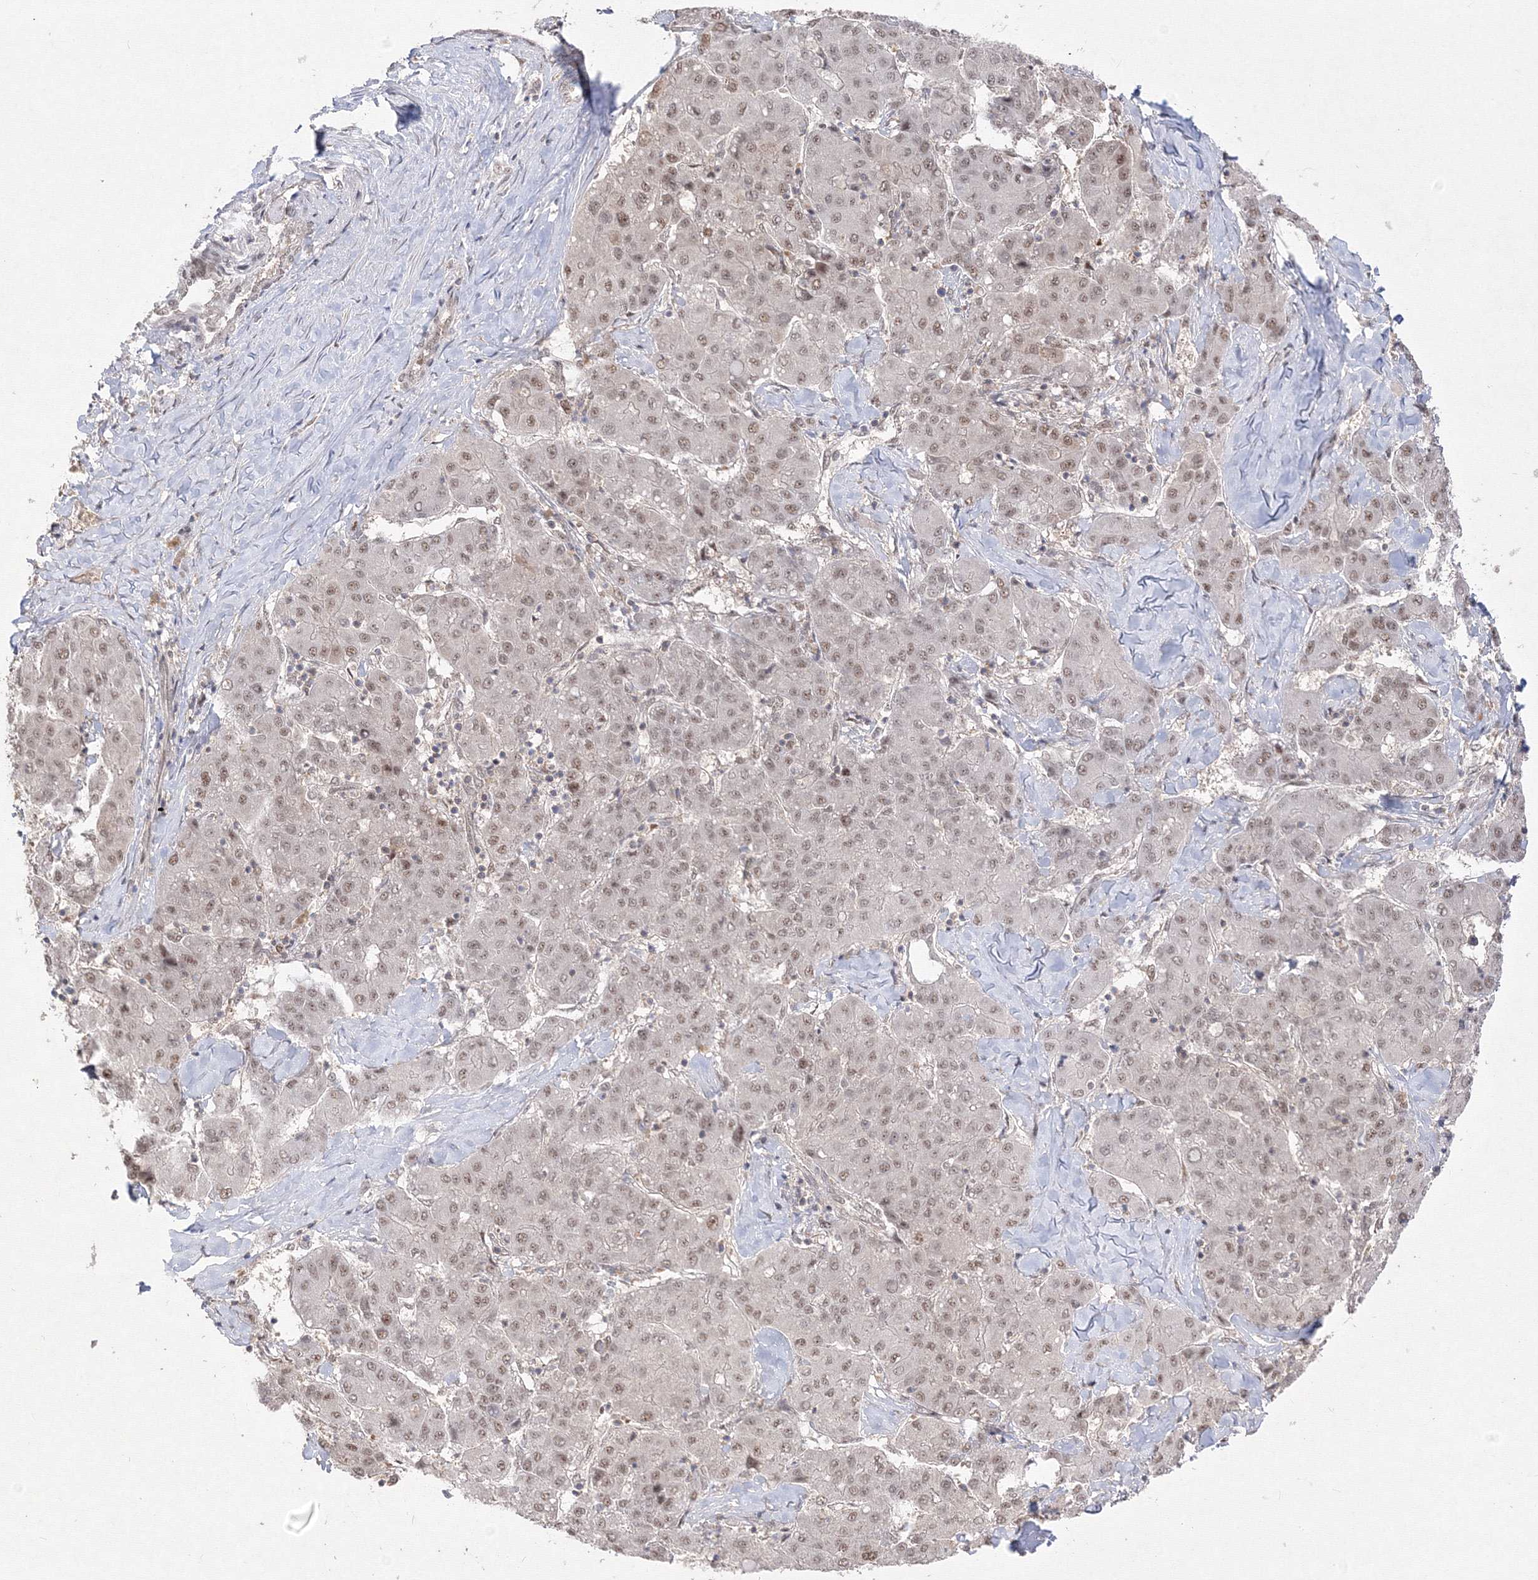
{"staining": {"intensity": "moderate", "quantity": "<25%", "location": "nuclear"}, "tissue": "liver cancer", "cell_type": "Tumor cells", "image_type": "cancer", "snomed": [{"axis": "morphology", "description": "Carcinoma, Hepatocellular, NOS"}, {"axis": "topography", "description": "Liver"}], "caption": "A brown stain highlights moderate nuclear positivity of a protein in liver cancer tumor cells. Nuclei are stained in blue.", "gene": "COPS4", "patient": {"sex": "male", "age": 65}}